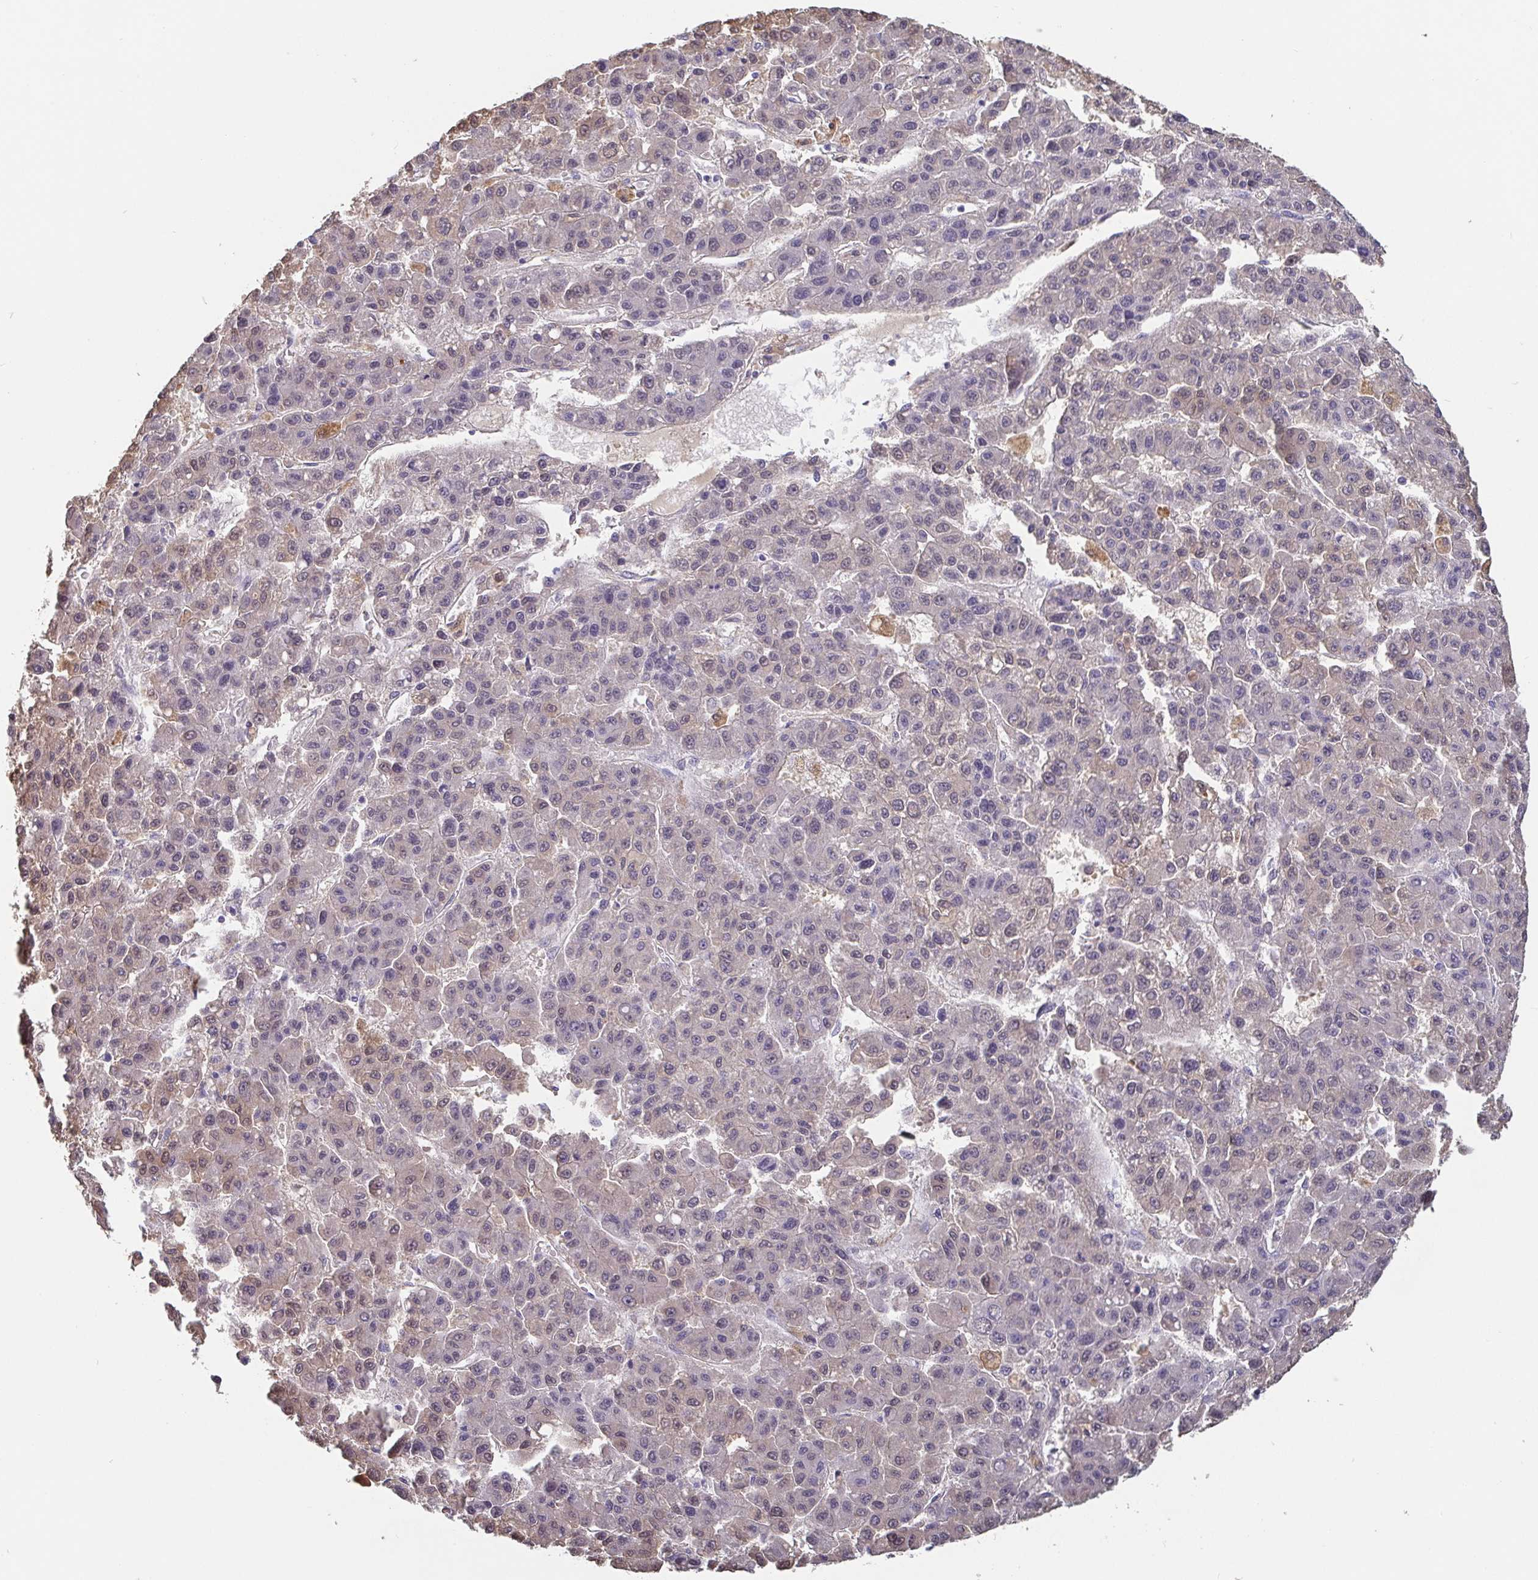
{"staining": {"intensity": "negative", "quantity": "none", "location": "none"}, "tissue": "liver cancer", "cell_type": "Tumor cells", "image_type": "cancer", "snomed": [{"axis": "morphology", "description": "Carcinoma, Hepatocellular, NOS"}, {"axis": "topography", "description": "Liver"}], "caption": "Liver hepatocellular carcinoma stained for a protein using IHC displays no staining tumor cells.", "gene": "IDH1", "patient": {"sex": "male", "age": 70}}